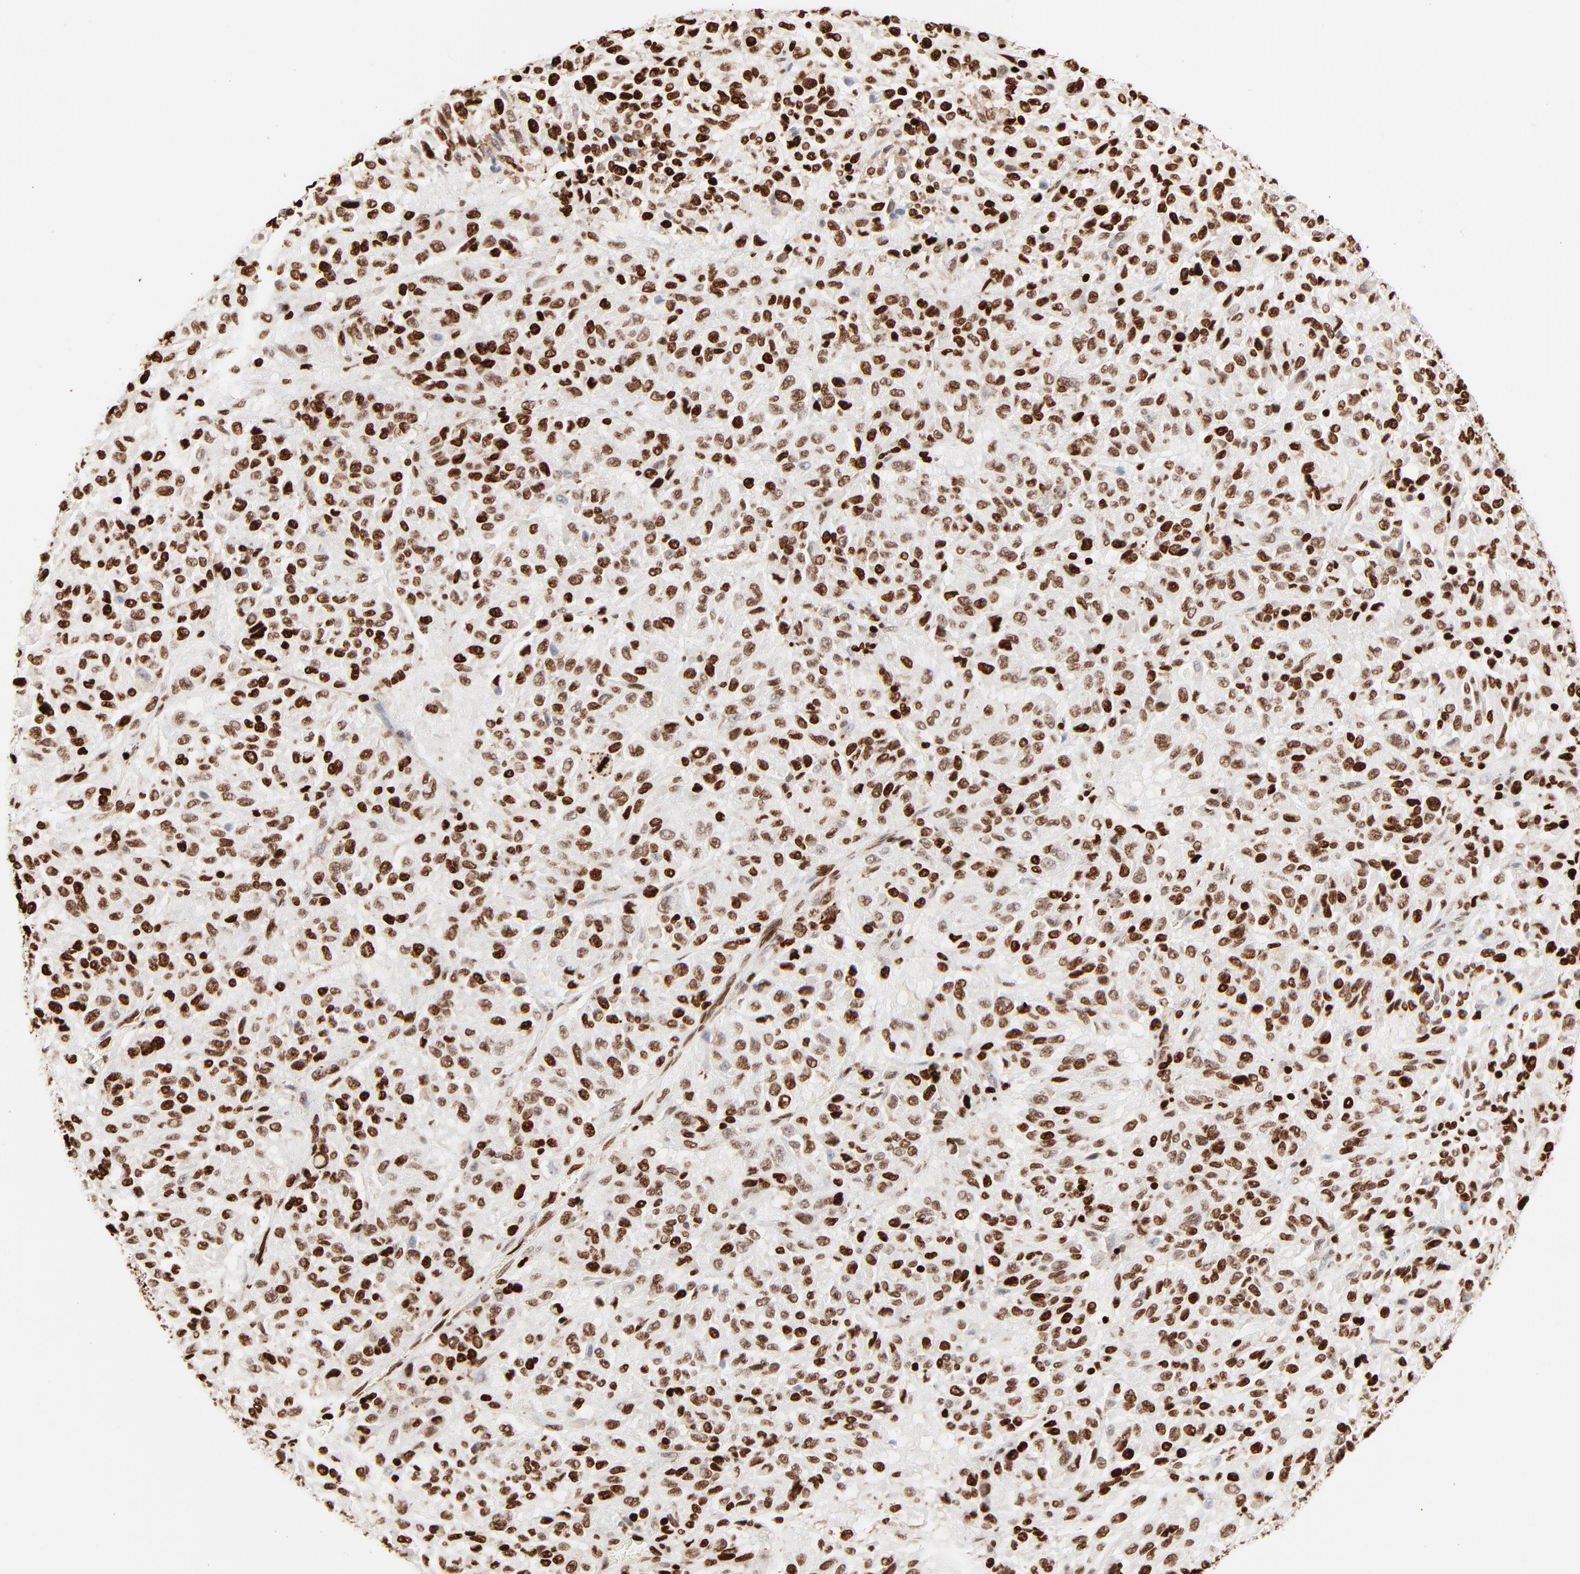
{"staining": {"intensity": "strong", "quantity": ">75%", "location": "nuclear"}, "tissue": "melanoma", "cell_type": "Tumor cells", "image_type": "cancer", "snomed": [{"axis": "morphology", "description": "Malignant melanoma, Metastatic site"}, {"axis": "topography", "description": "Lung"}], "caption": "Melanoma stained for a protein (brown) reveals strong nuclear positive expression in approximately >75% of tumor cells.", "gene": "HMGB2", "patient": {"sex": "male", "age": 64}}